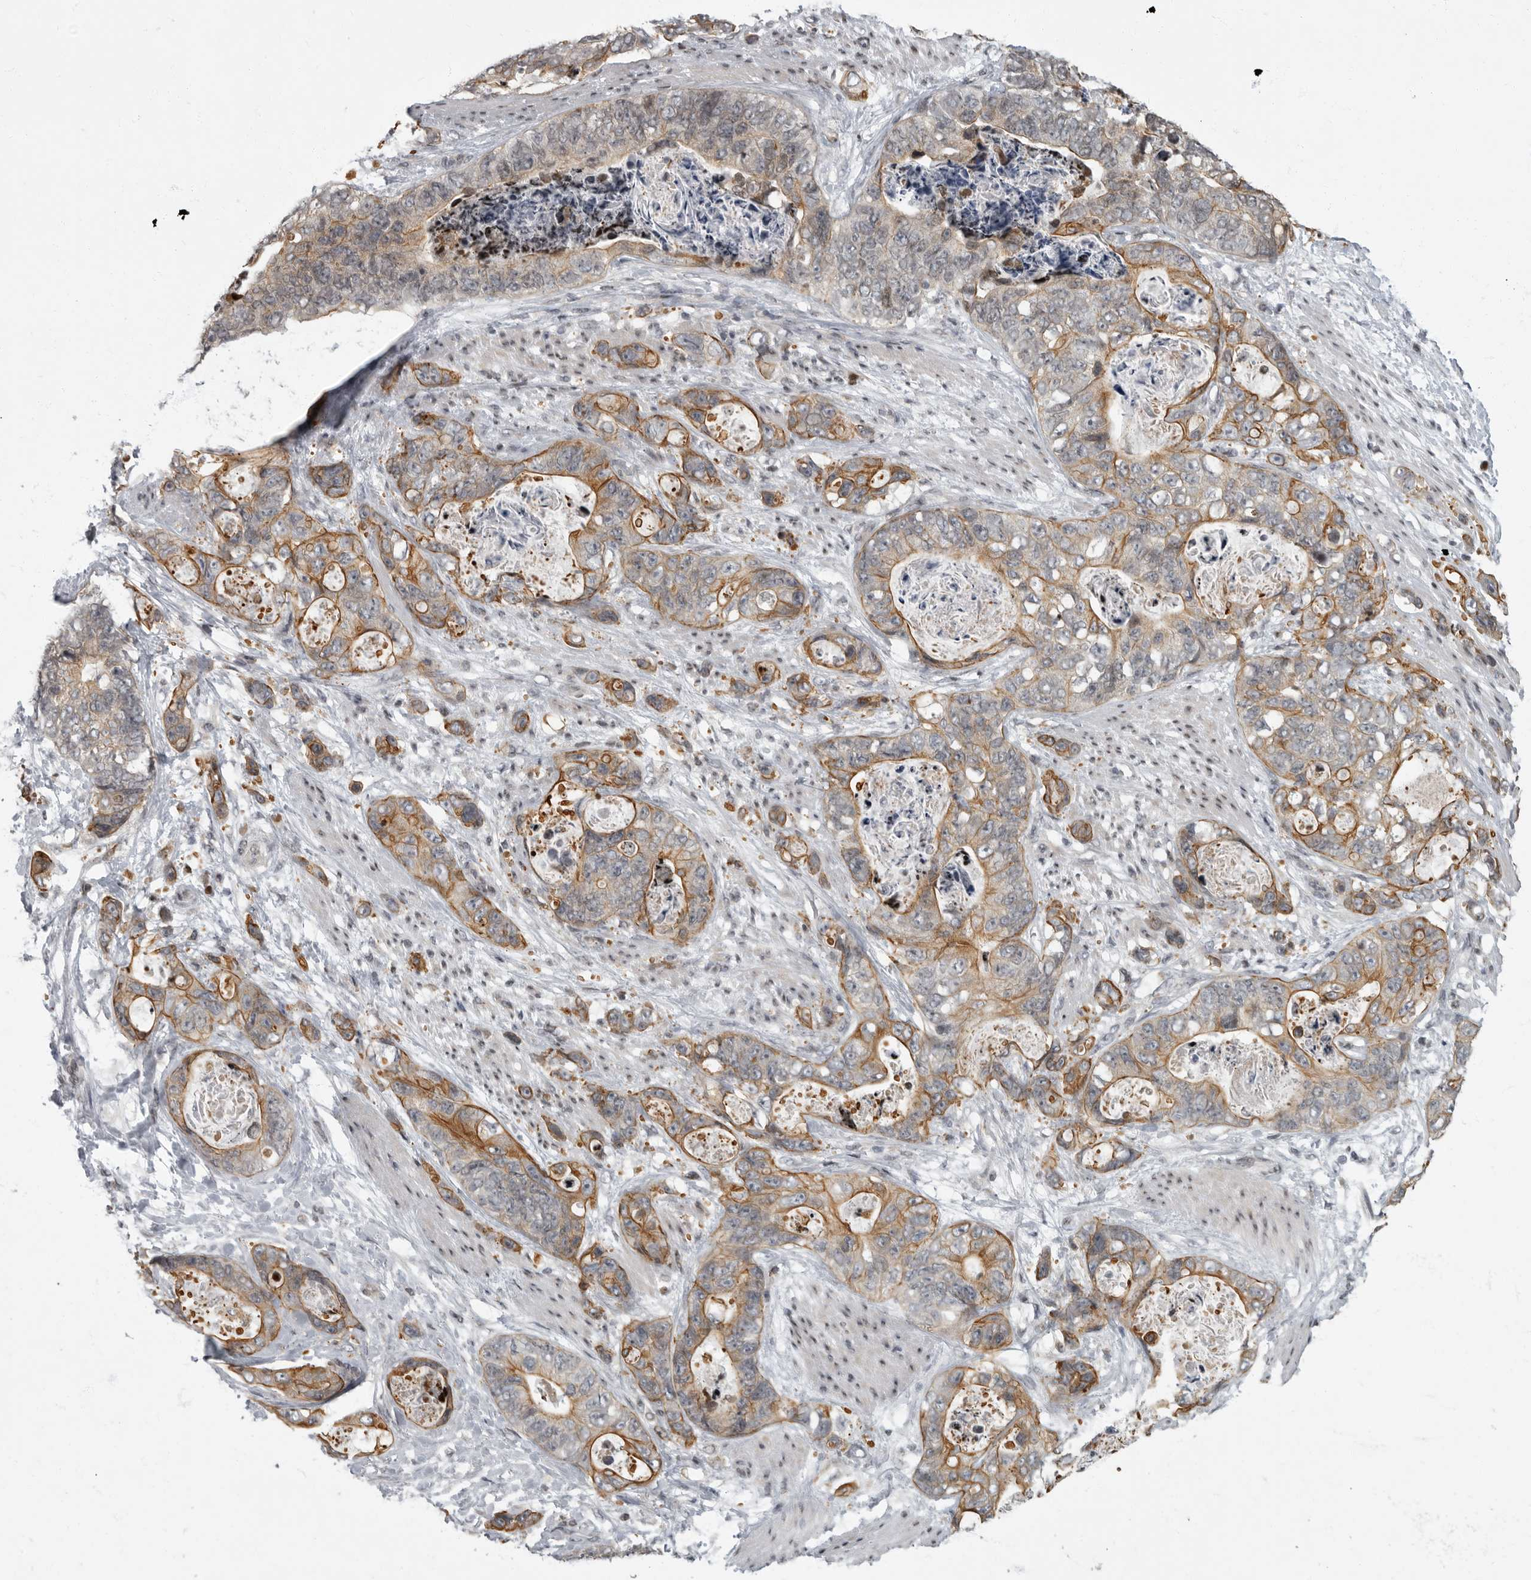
{"staining": {"intensity": "moderate", "quantity": ">75%", "location": "cytoplasmic/membranous"}, "tissue": "stomach cancer", "cell_type": "Tumor cells", "image_type": "cancer", "snomed": [{"axis": "morphology", "description": "Normal tissue, NOS"}, {"axis": "morphology", "description": "Adenocarcinoma, NOS"}, {"axis": "topography", "description": "Stomach"}], "caption": "The photomicrograph exhibits a brown stain indicating the presence of a protein in the cytoplasmic/membranous of tumor cells in stomach cancer.", "gene": "EVI5", "patient": {"sex": "female", "age": 89}}